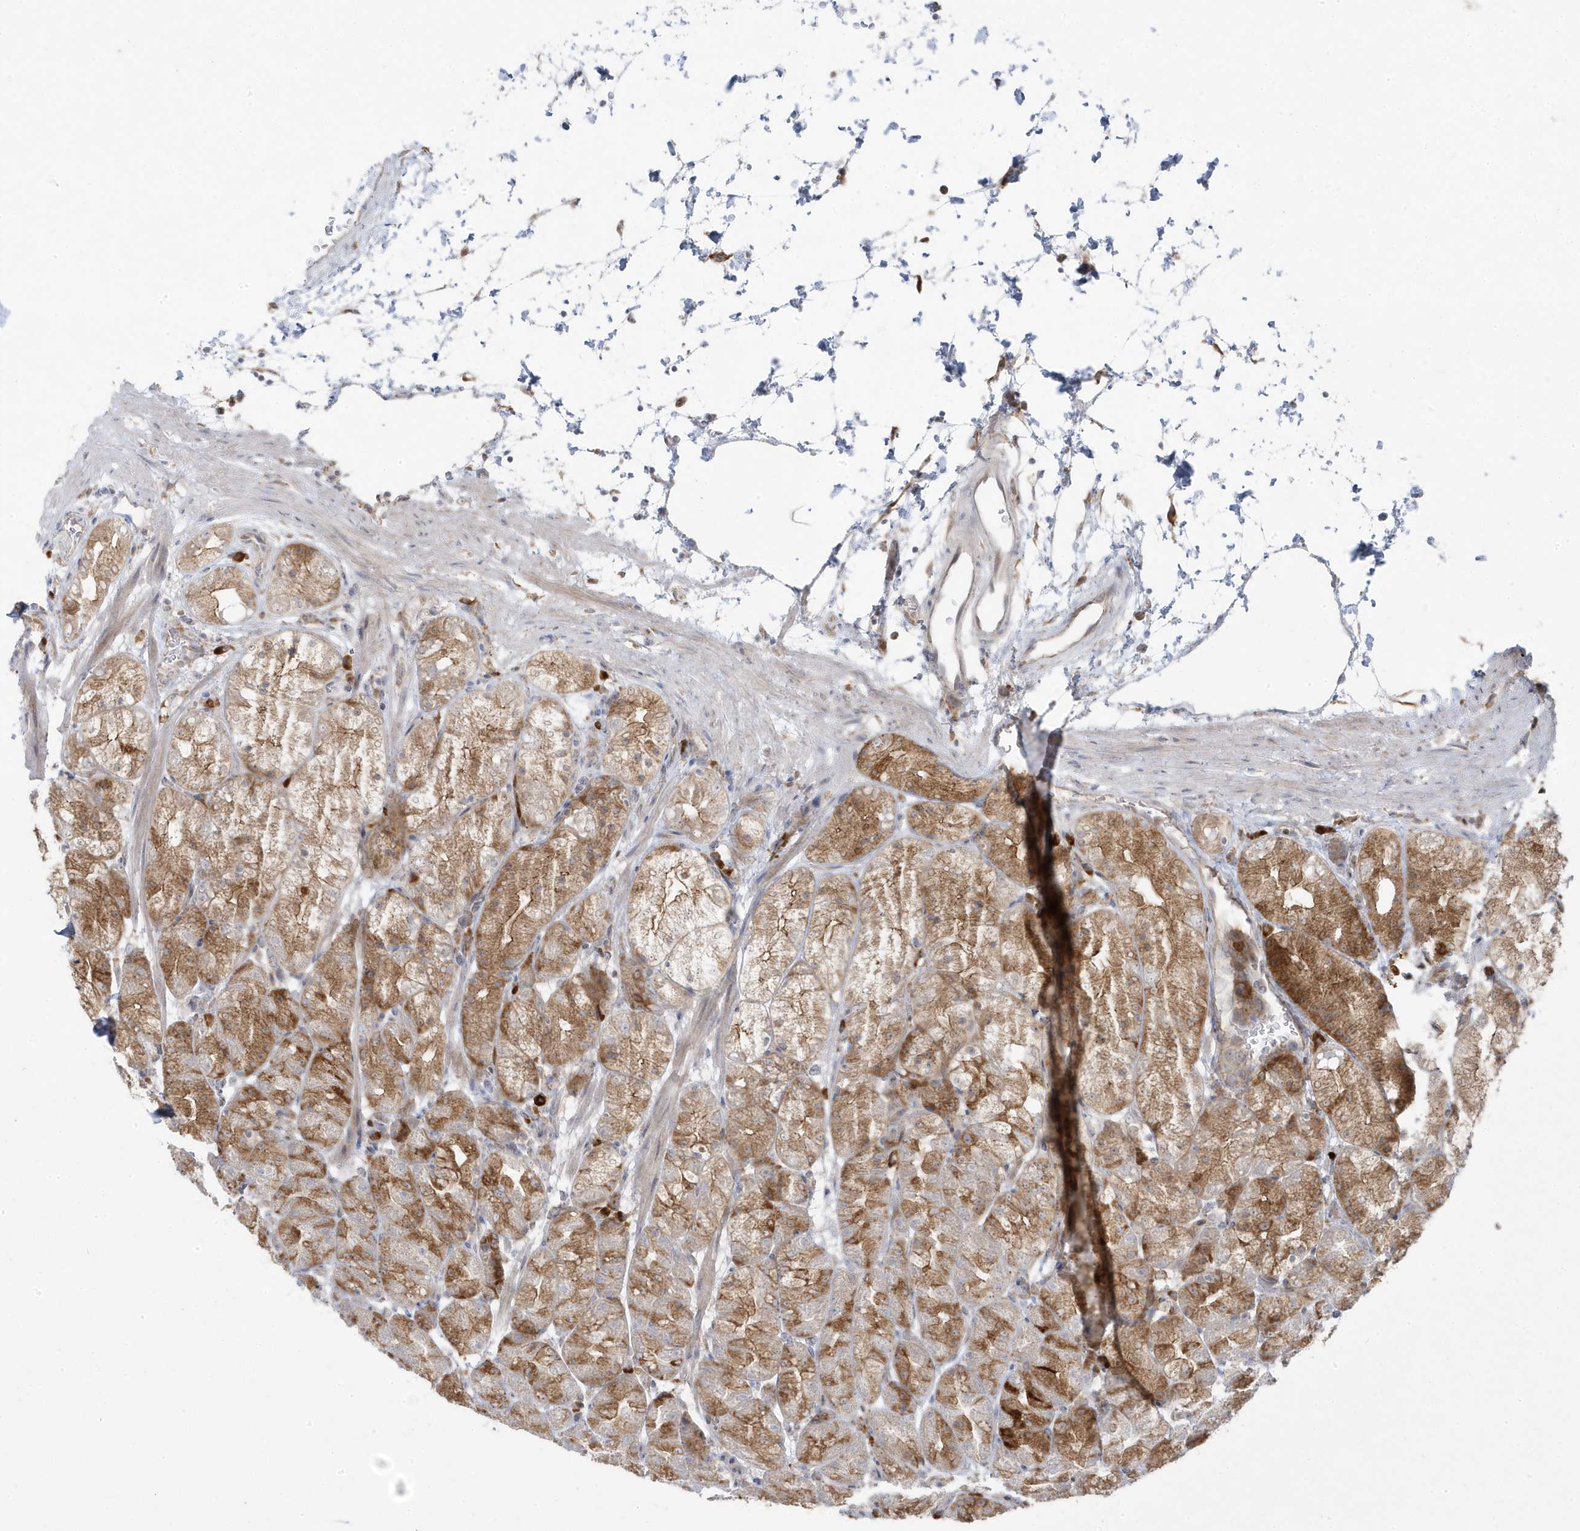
{"staining": {"intensity": "moderate", "quantity": "25%-75%", "location": "cytoplasmic/membranous"}, "tissue": "stomach", "cell_type": "Glandular cells", "image_type": "normal", "snomed": [{"axis": "morphology", "description": "Normal tissue, NOS"}, {"axis": "topography", "description": "Stomach, upper"}], "caption": "Protein analysis of normal stomach exhibits moderate cytoplasmic/membranous expression in about 25%-75% of glandular cells.", "gene": "ZNF654", "patient": {"sex": "male", "age": 48}}